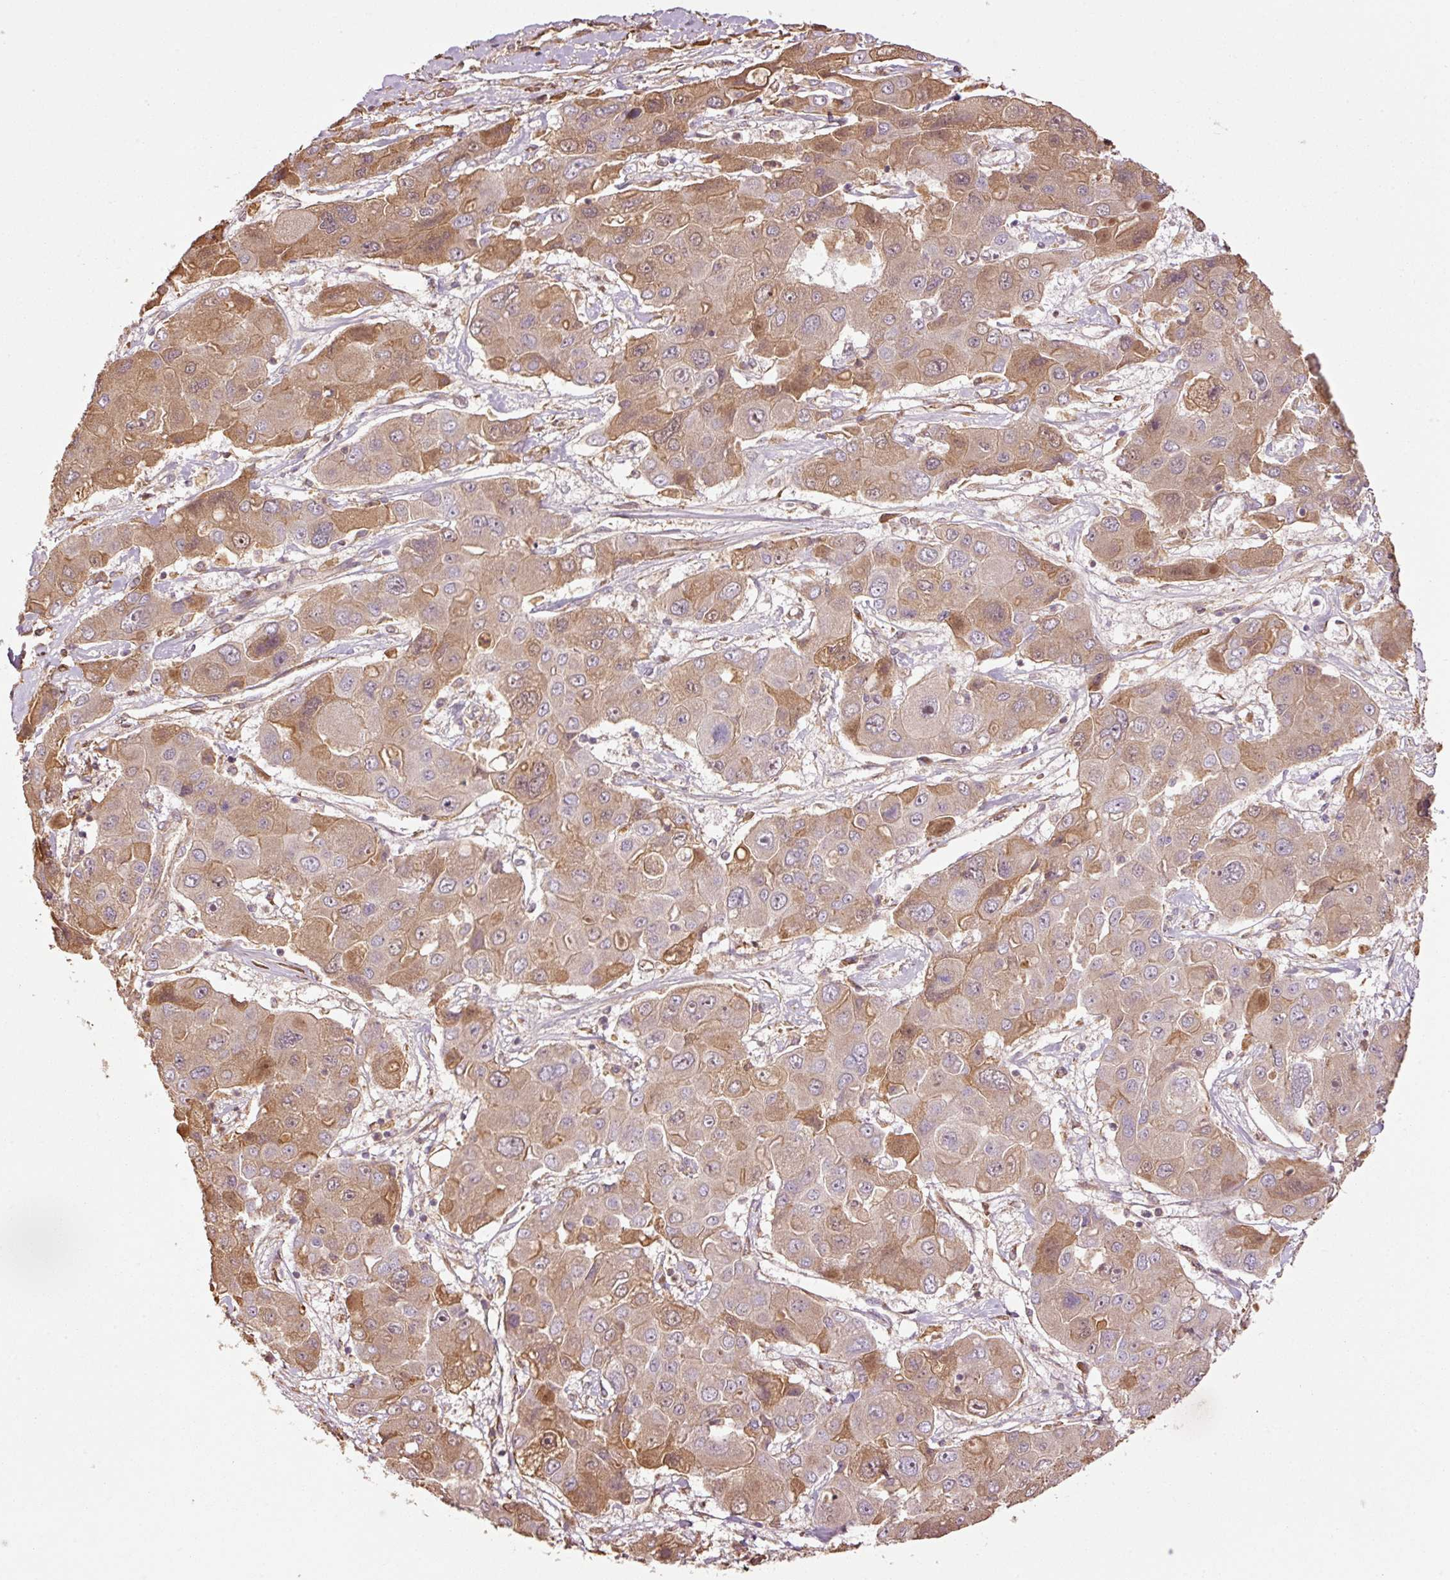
{"staining": {"intensity": "moderate", "quantity": "25%-75%", "location": "cytoplasmic/membranous,nuclear"}, "tissue": "liver cancer", "cell_type": "Tumor cells", "image_type": "cancer", "snomed": [{"axis": "morphology", "description": "Cholangiocarcinoma"}, {"axis": "topography", "description": "Liver"}], "caption": "Tumor cells demonstrate medium levels of moderate cytoplasmic/membranous and nuclear expression in about 25%-75% of cells in human liver cancer (cholangiocarcinoma). (brown staining indicates protein expression, while blue staining denotes nuclei).", "gene": "NID2", "patient": {"sex": "male", "age": 67}}